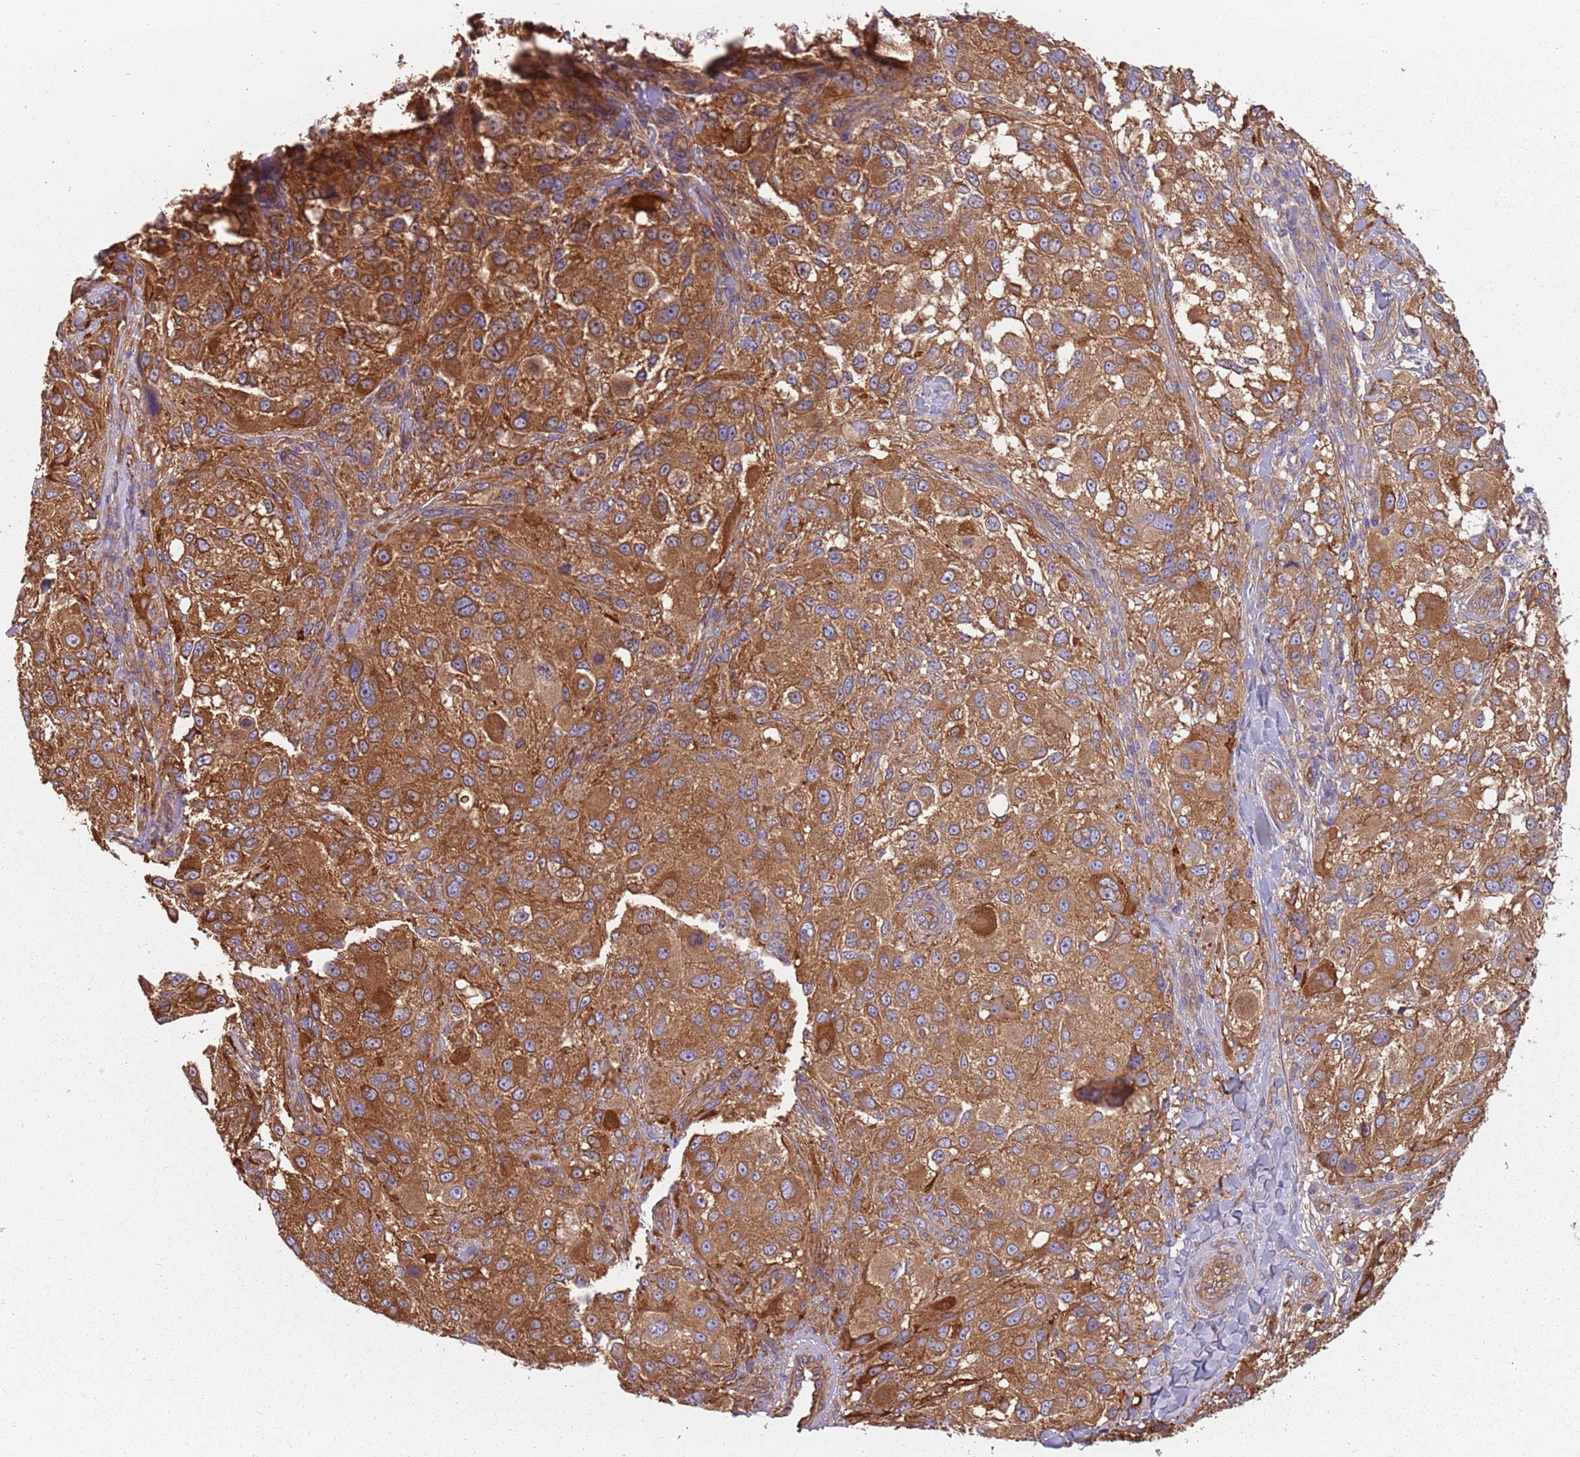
{"staining": {"intensity": "strong", "quantity": ">75%", "location": "cytoplasmic/membranous"}, "tissue": "melanoma", "cell_type": "Tumor cells", "image_type": "cancer", "snomed": [{"axis": "morphology", "description": "Normal morphology"}, {"axis": "morphology", "description": "Malignant melanoma, NOS"}, {"axis": "topography", "description": "Skin"}], "caption": "This photomicrograph shows melanoma stained with immunohistochemistry (IHC) to label a protein in brown. The cytoplasmic/membranous of tumor cells show strong positivity for the protein. Nuclei are counter-stained blue.", "gene": "SPDL1", "patient": {"sex": "female", "age": 72}}